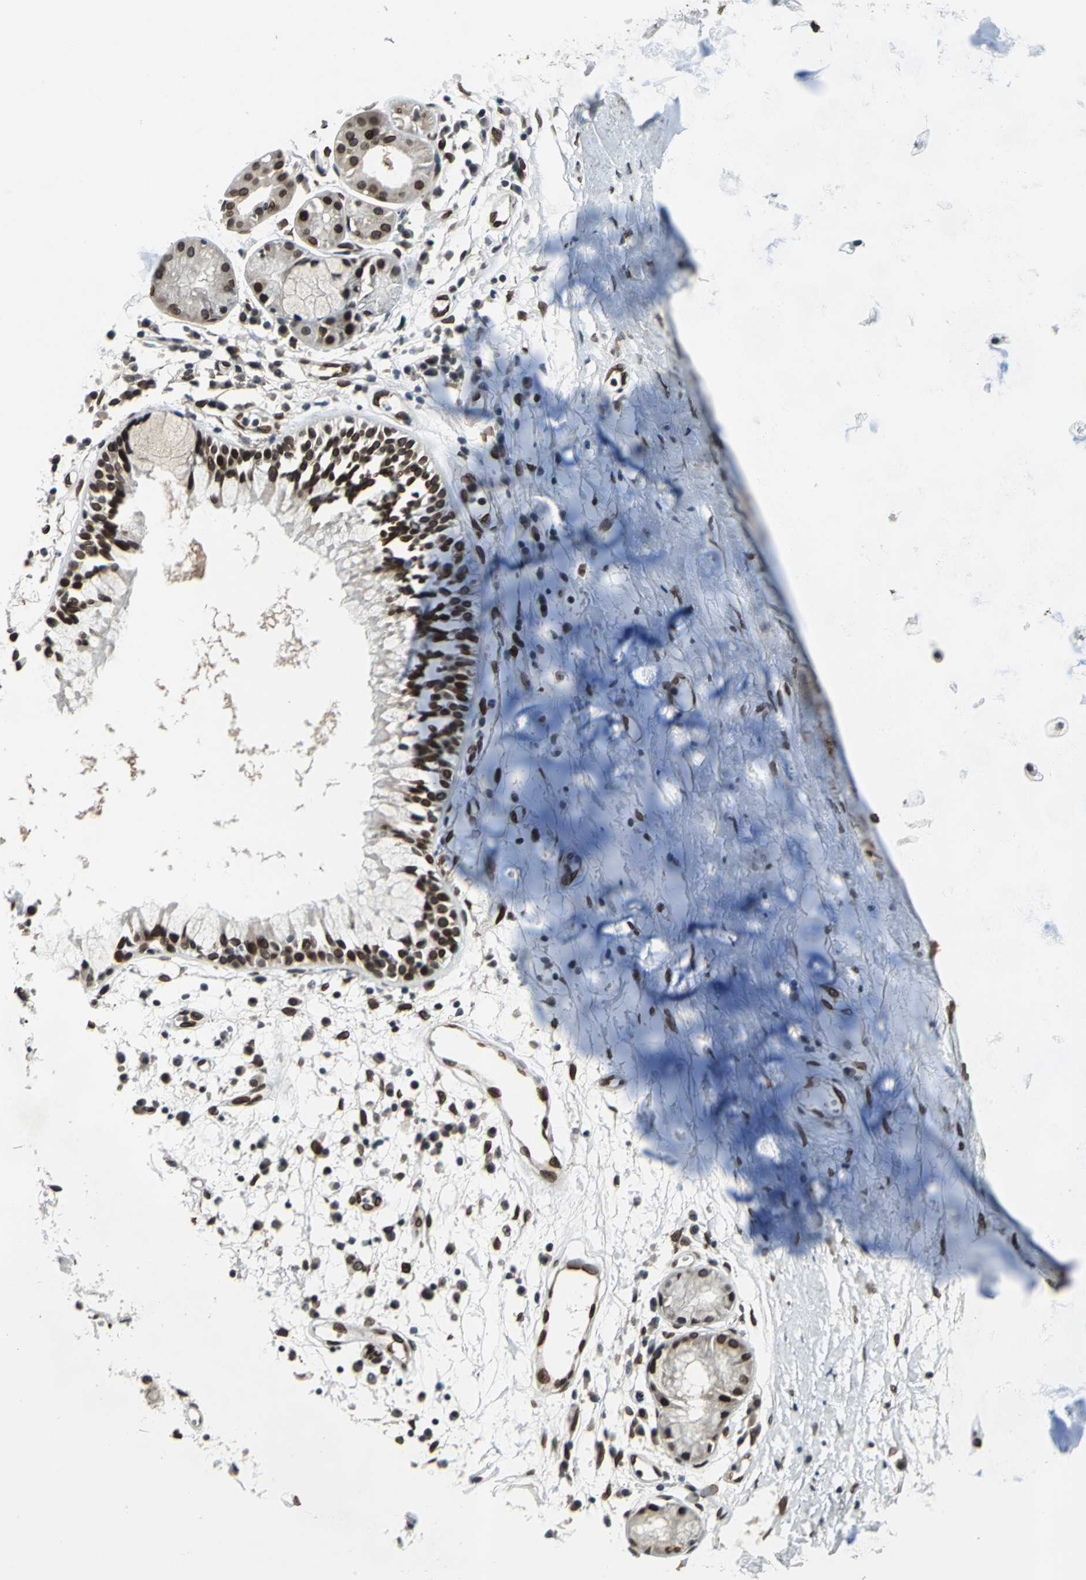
{"staining": {"intensity": "strong", "quantity": ">75%", "location": "nuclear"}, "tissue": "adipose tissue", "cell_type": "Adipocytes", "image_type": "normal", "snomed": [{"axis": "morphology", "description": "Normal tissue, NOS"}, {"axis": "morphology", "description": "Adenocarcinoma, NOS"}, {"axis": "topography", "description": "Cartilage tissue"}, {"axis": "topography", "description": "Bronchus"}, {"axis": "topography", "description": "Lung"}], "caption": "DAB (3,3'-diaminobenzidine) immunohistochemical staining of unremarkable human adipose tissue demonstrates strong nuclear protein positivity in approximately >75% of adipocytes.", "gene": "ISY1", "patient": {"sex": "female", "age": 67}}